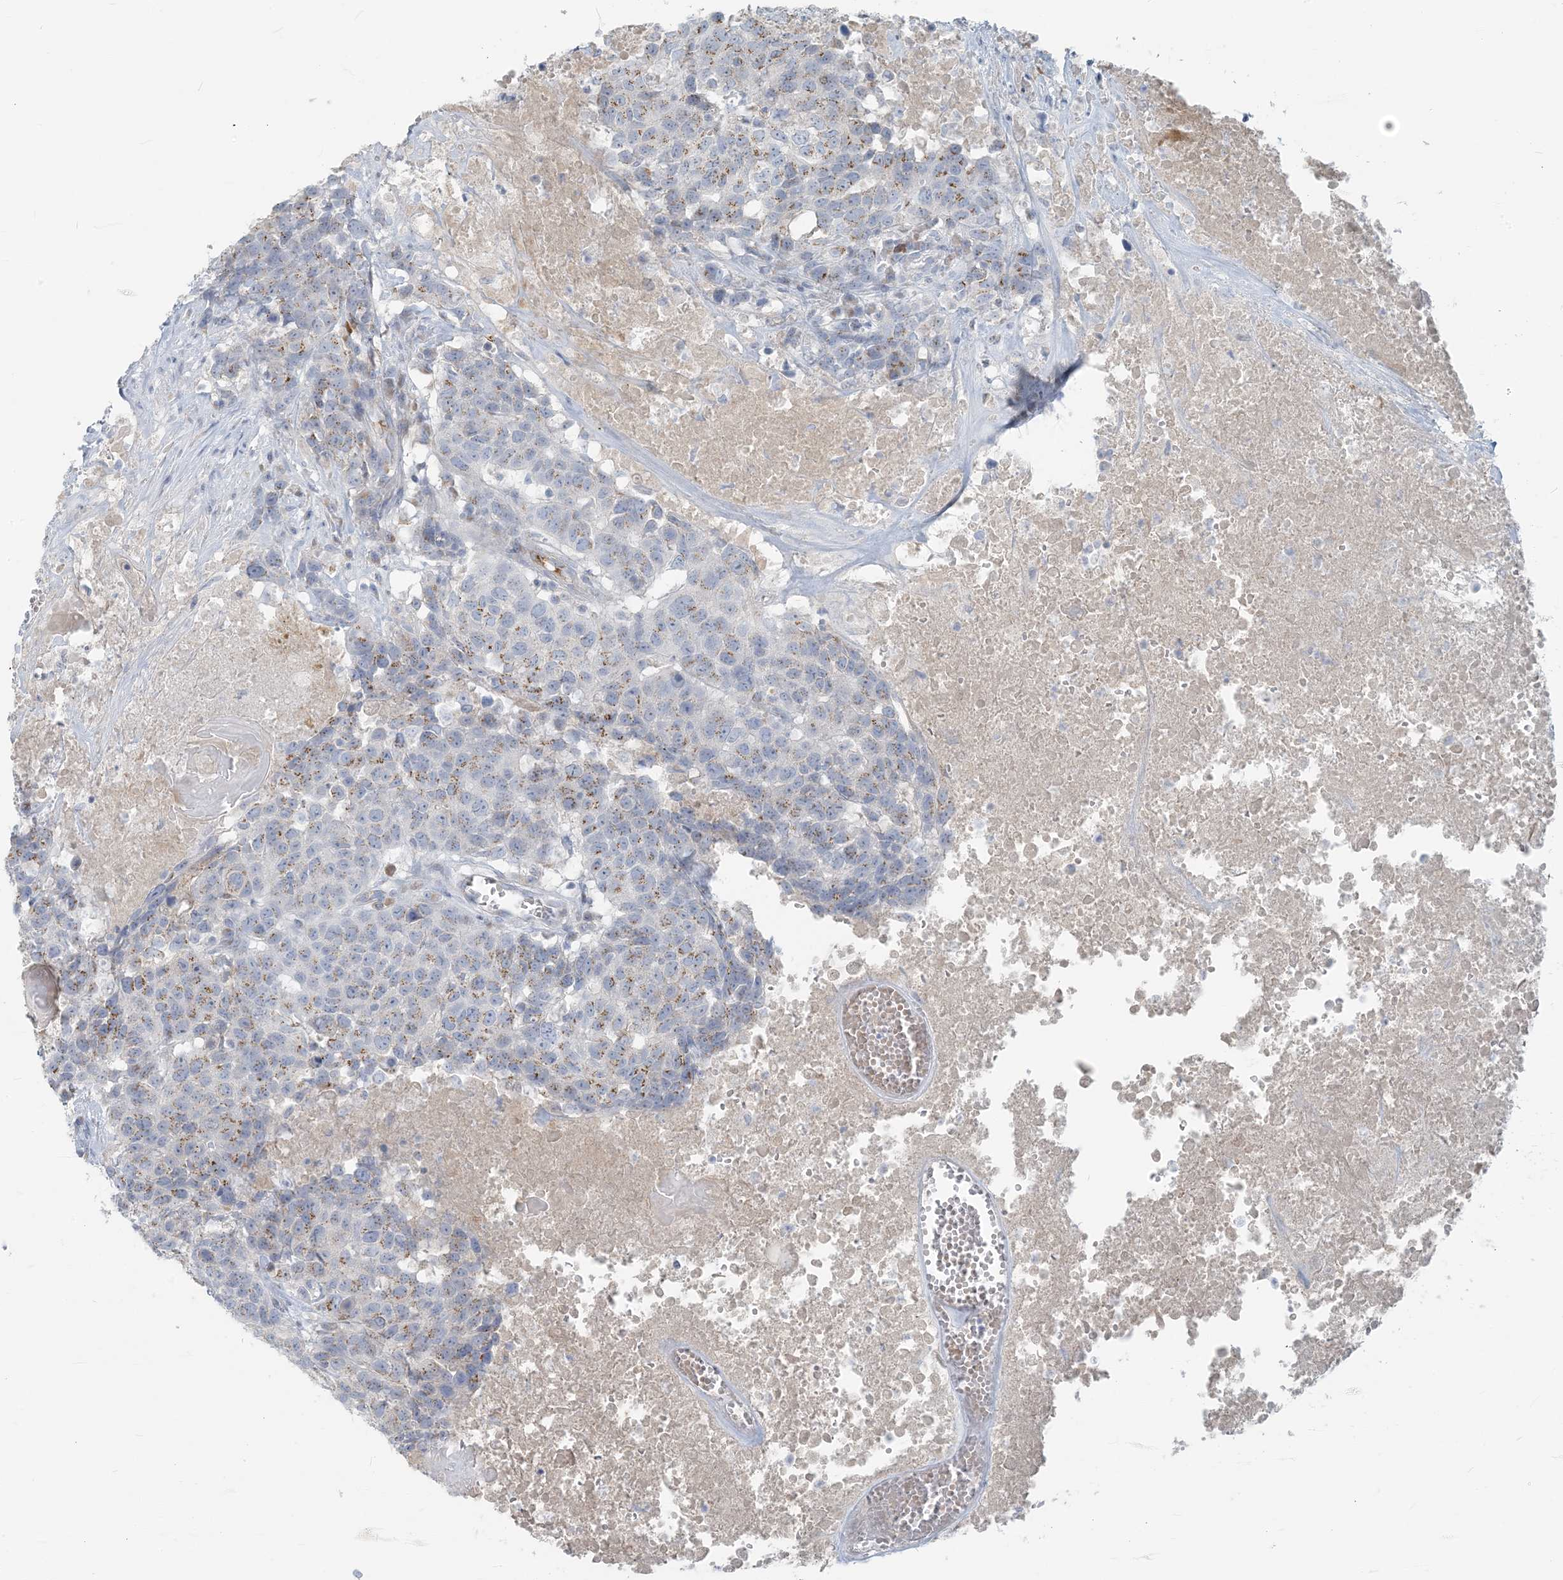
{"staining": {"intensity": "moderate", "quantity": "25%-75%", "location": "cytoplasmic/membranous"}, "tissue": "head and neck cancer", "cell_type": "Tumor cells", "image_type": "cancer", "snomed": [{"axis": "morphology", "description": "Squamous cell carcinoma, NOS"}, {"axis": "topography", "description": "Head-Neck"}], "caption": "This image demonstrates IHC staining of human squamous cell carcinoma (head and neck), with medium moderate cytoplasmic/membranous staining in approximately 25%-75% of tumor cells.", "gene": "SCML1", "patient": {"sex": "male", "age": 66}}